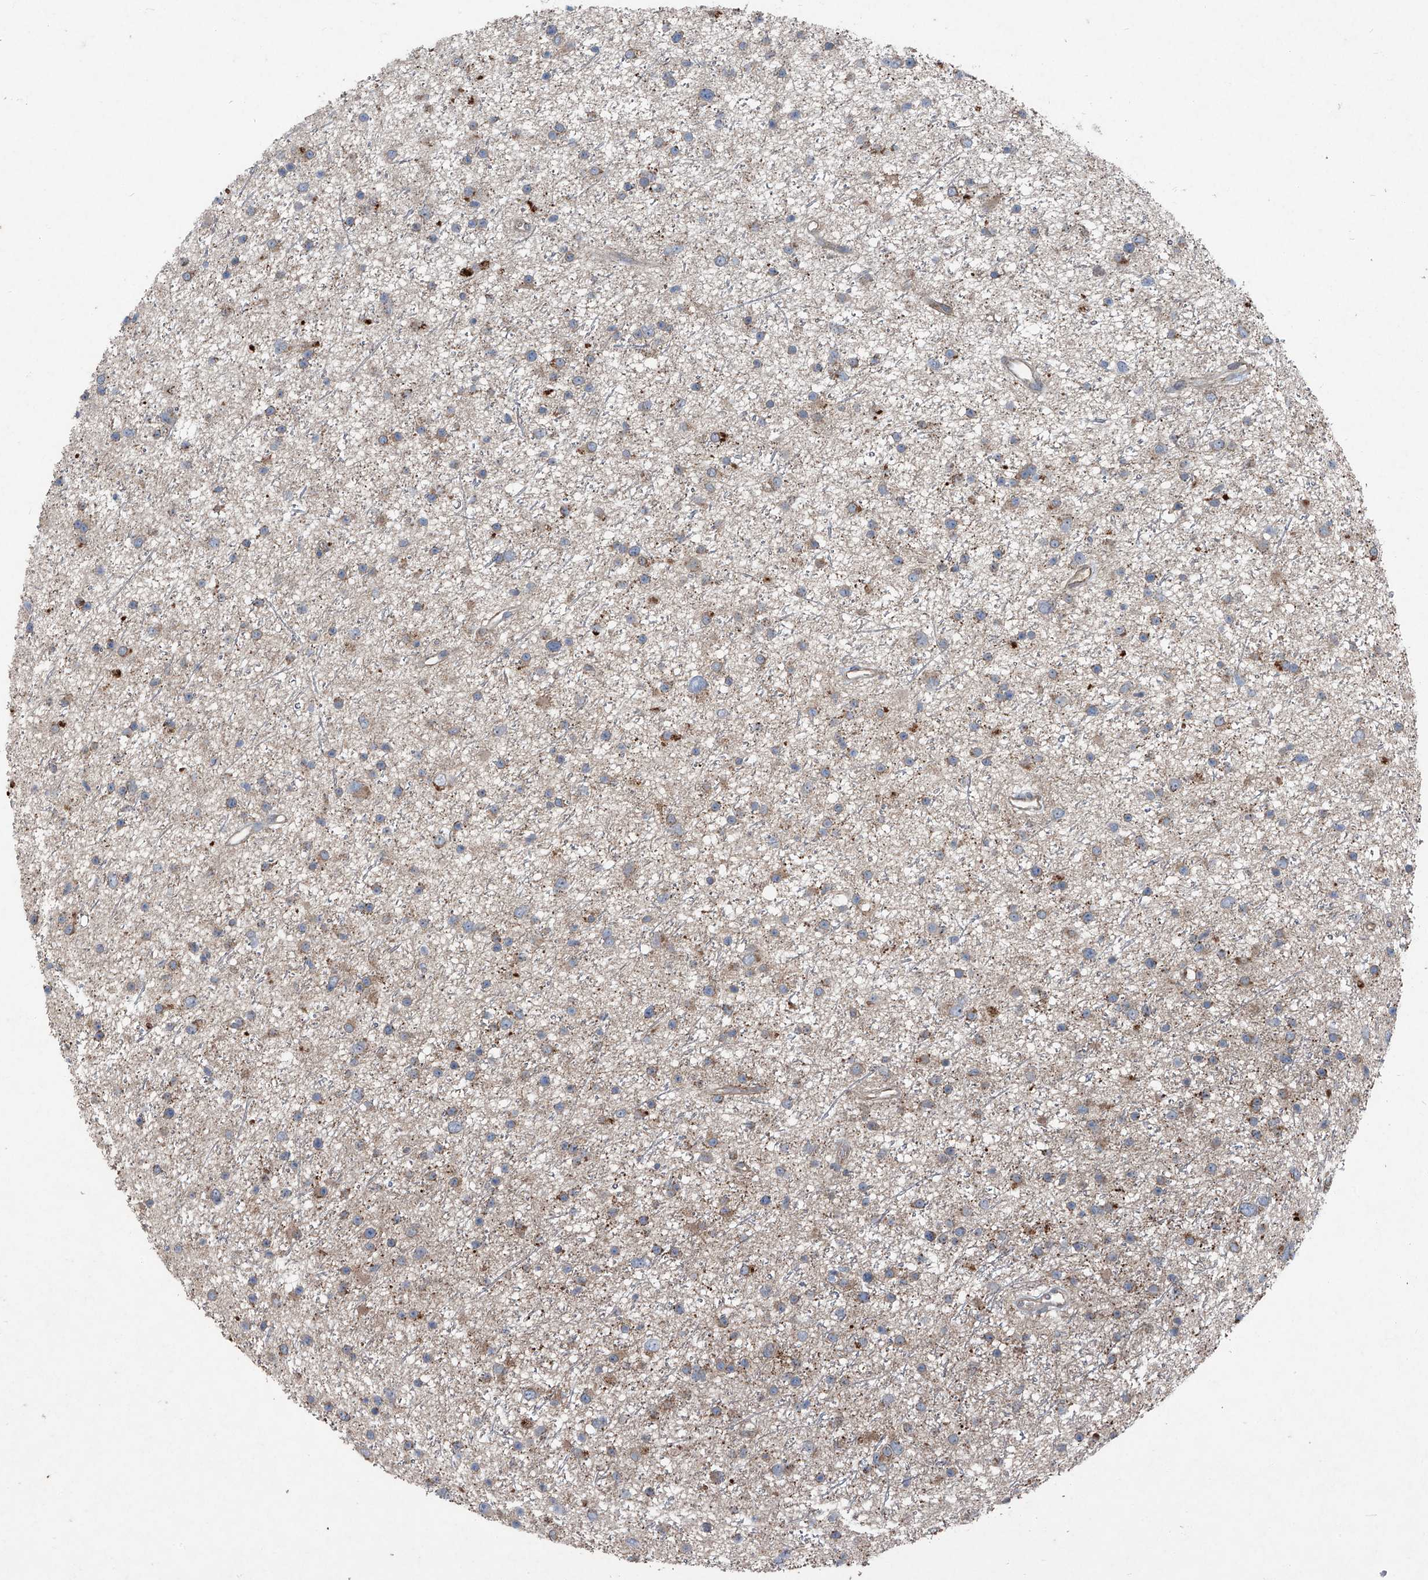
{"staining": {"intensity": "negative", "quantity": "none", "location": "none"}, "tissue": "glioma", "cell_type": "Tumor cells", "image_type": "cancer", "snomed": [{"axis": "morphology", "description": "Glioma, malignant, Low grade"}, {"axis": "topography", "description": "Cerebral cortex"}], "caption": "This is an immunohistochemistry photomicrograph of low-grade glioma (malignant). There is no positivity in tumor cells.", "gene": "FOXRED2", "patient": {"sex": "female", "age": 39}}